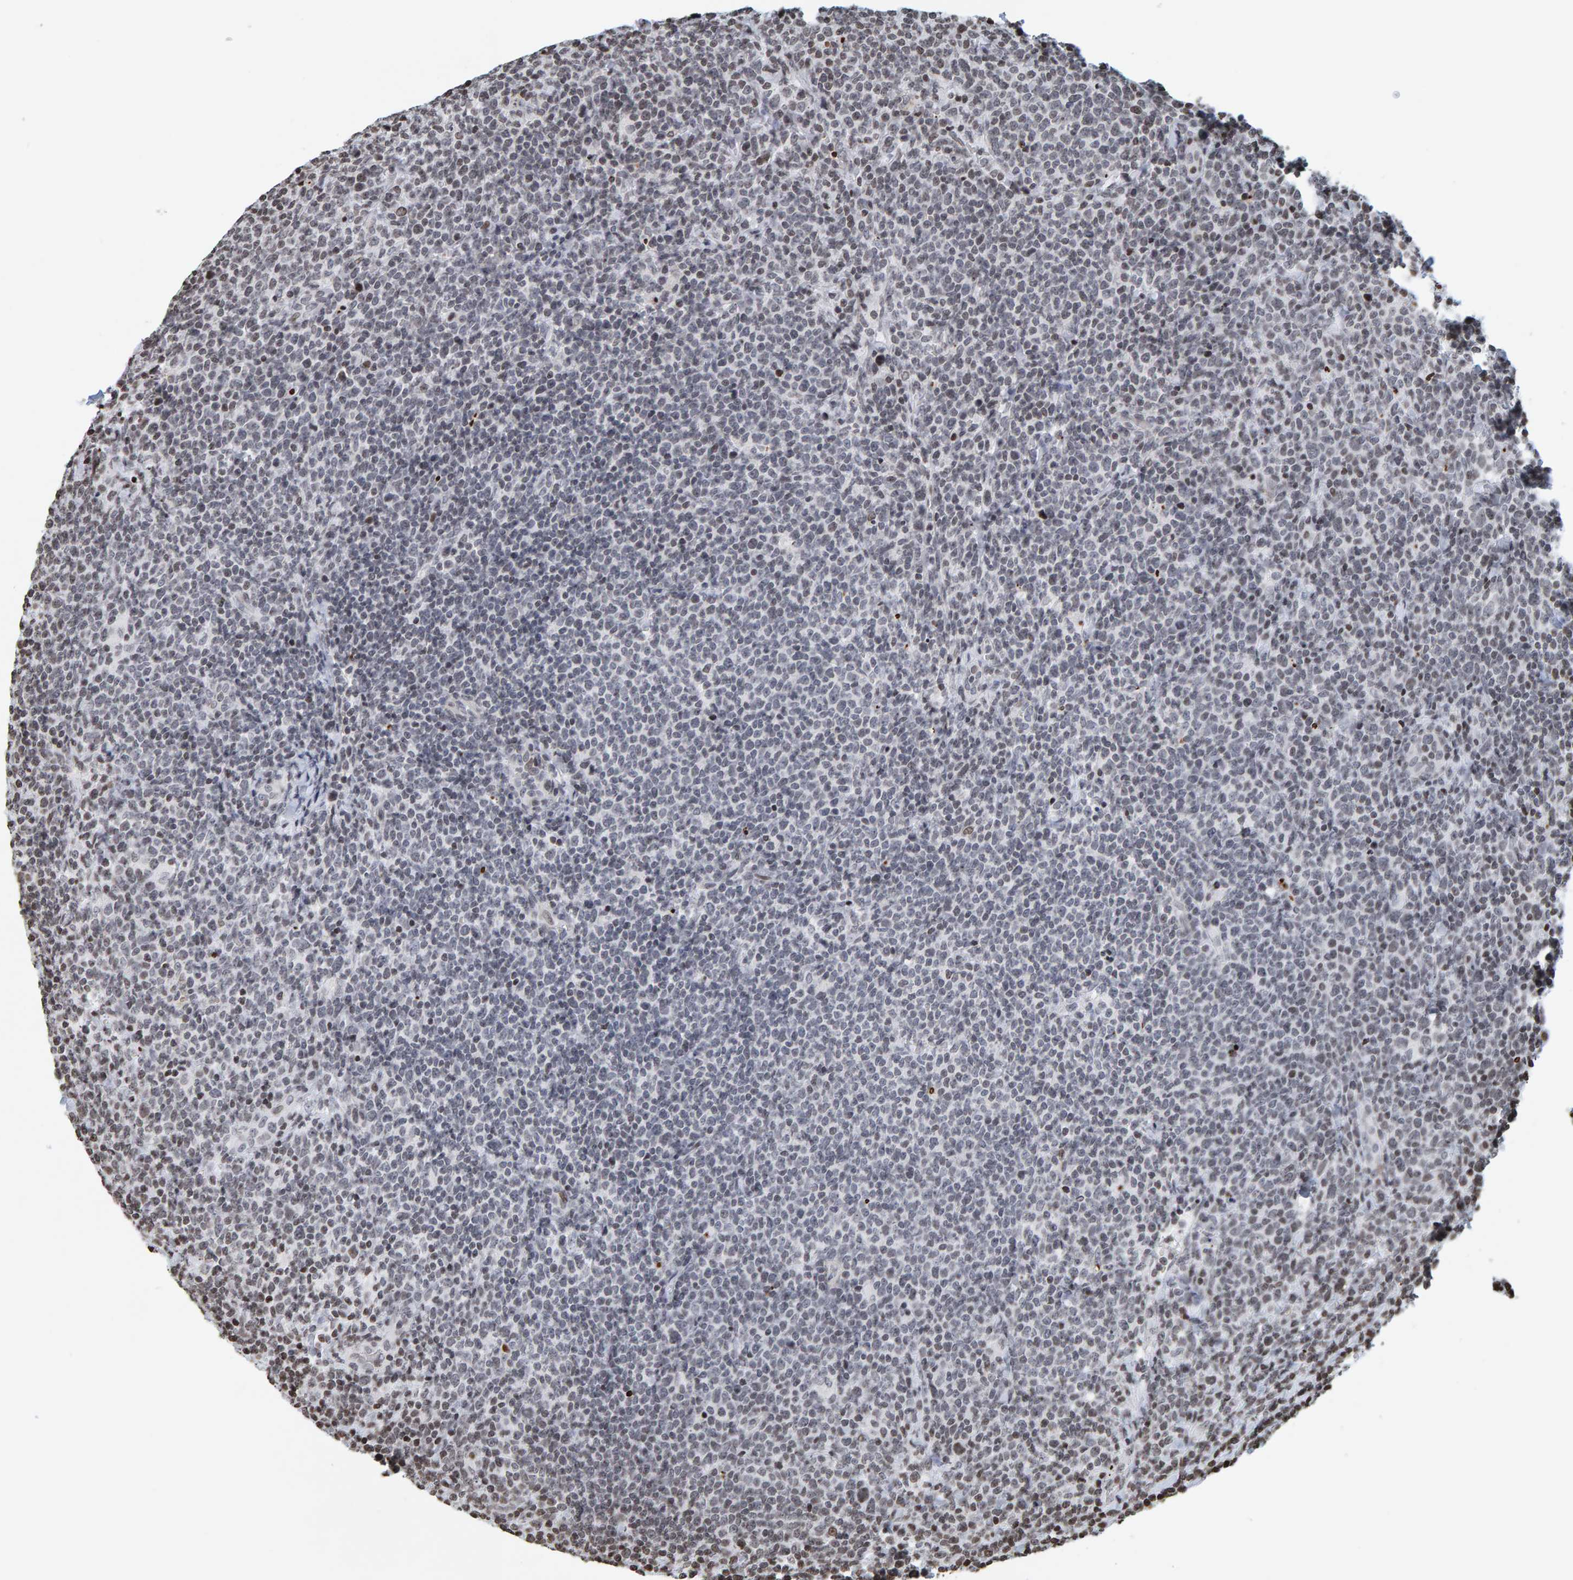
{"staining": {"intensity": "weak", "quantity": "<25%", "location": "nuclear"}, "tissue": "lymphoma", "cell_type": "Tumor cells", "image_type": "cancer", "snomed": [{"axis": "morphology", "description": "Malignant lymphoma, non-Hodgkin's type, High grade"}, {"axis": "topography", "description": "Lymph node"}], "caption": "High power microscopy image of an immunohistochemistry (IHC) micrograph of lymphoma, revealing no significant expression in tumor cells.", "gene": "BRF2", "patient": {"sex": "male", "age": 61}}